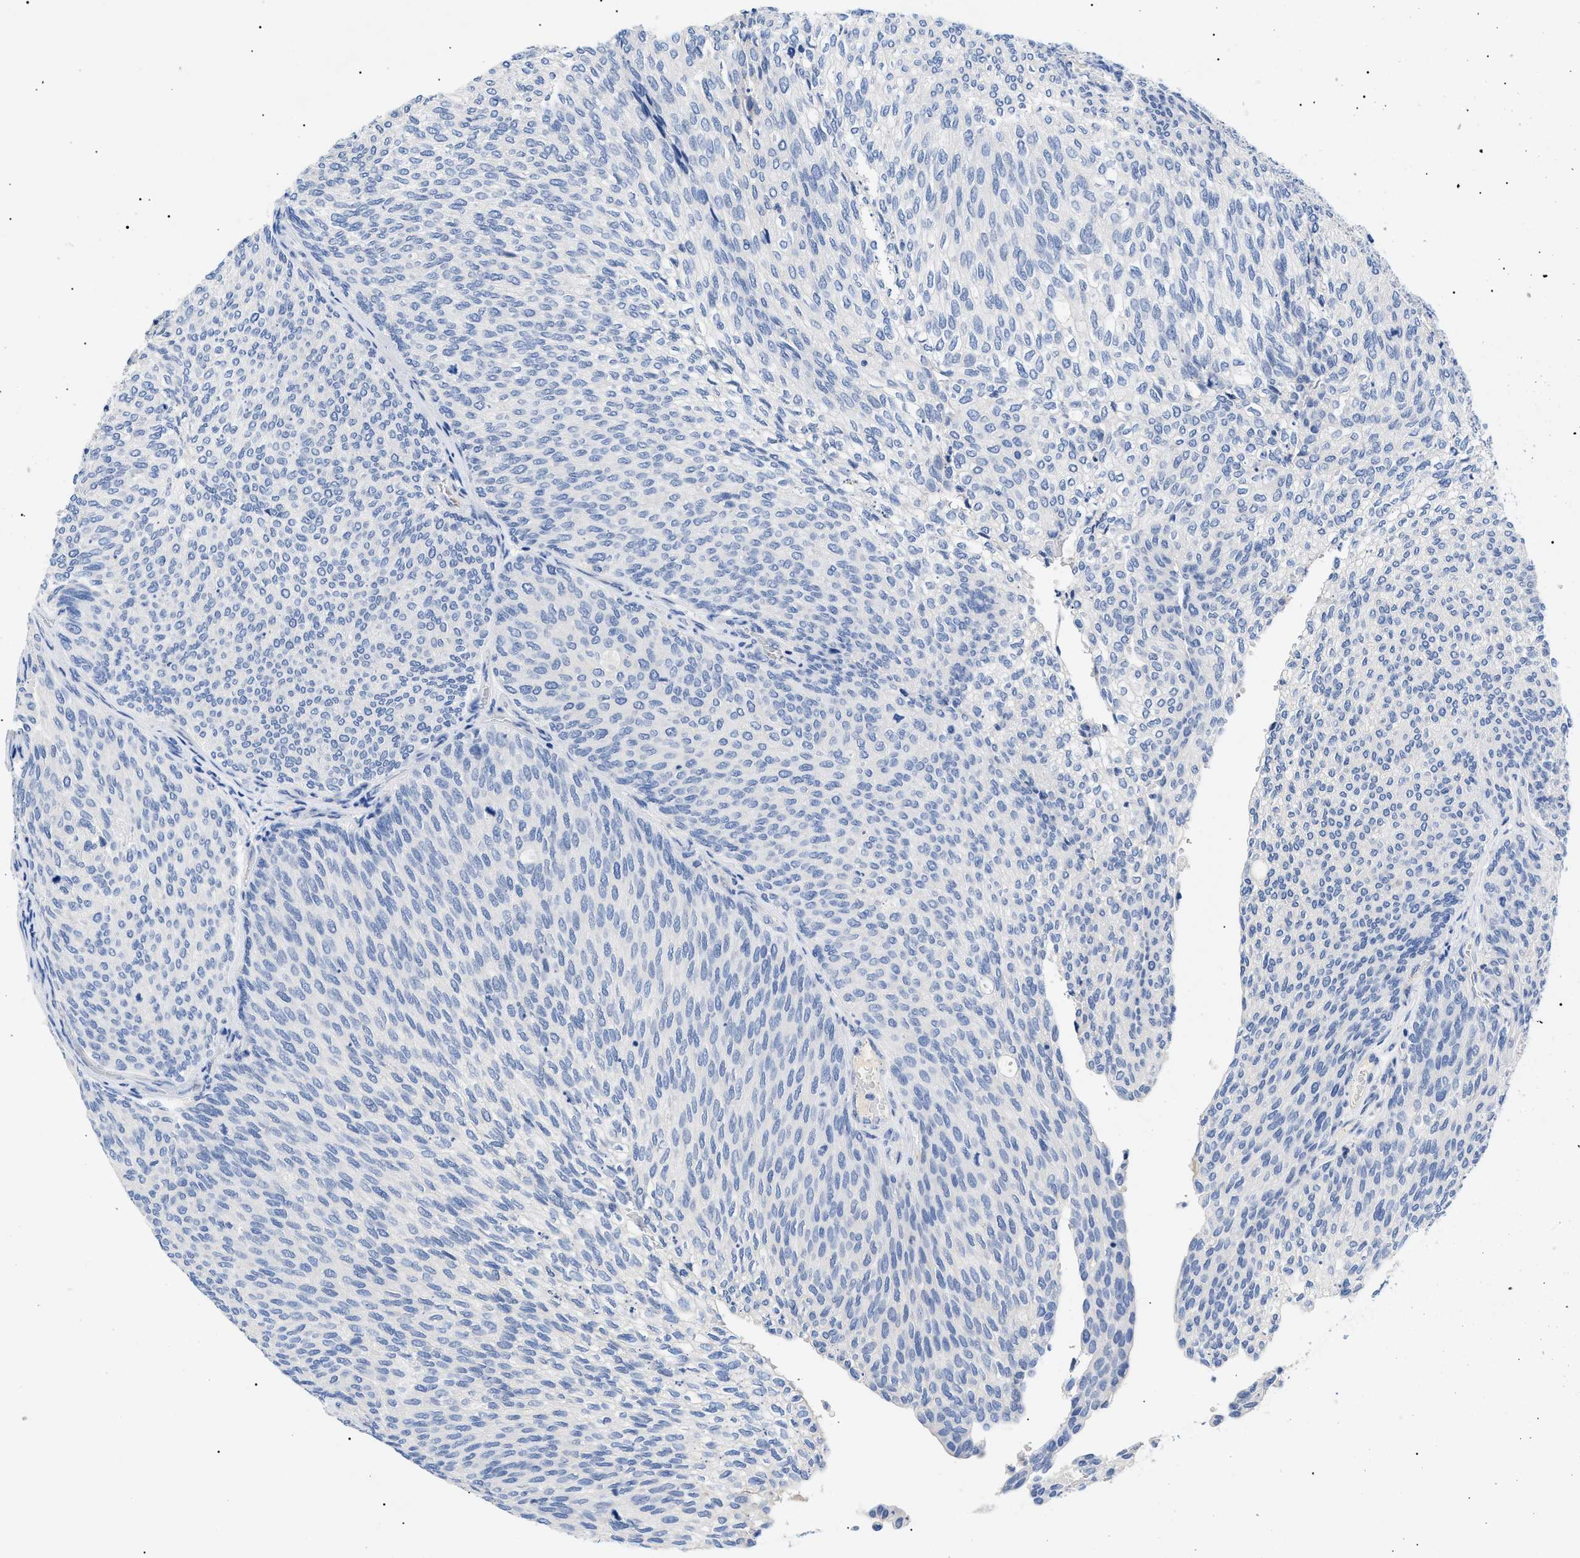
{"staining": {"intensity": "negative", "quantity": "none", "location": "none"}, "tissue": "urothelial cancer", "cell_type": "Tumor cells", "image_type": "cancer", "snomed": [{"axis": "morphology", "description": "Urothelial carcinoma, Low grade"}, {"axis": "topography", "description": "Urinary bladder"}], "caption": "High power microscopy image of an IHC micrograph of urothelial cancer, revealing no significant staining in tumor cells.", "gene": "ACKR1", "patient": {"sex": "female", "age": 79}}